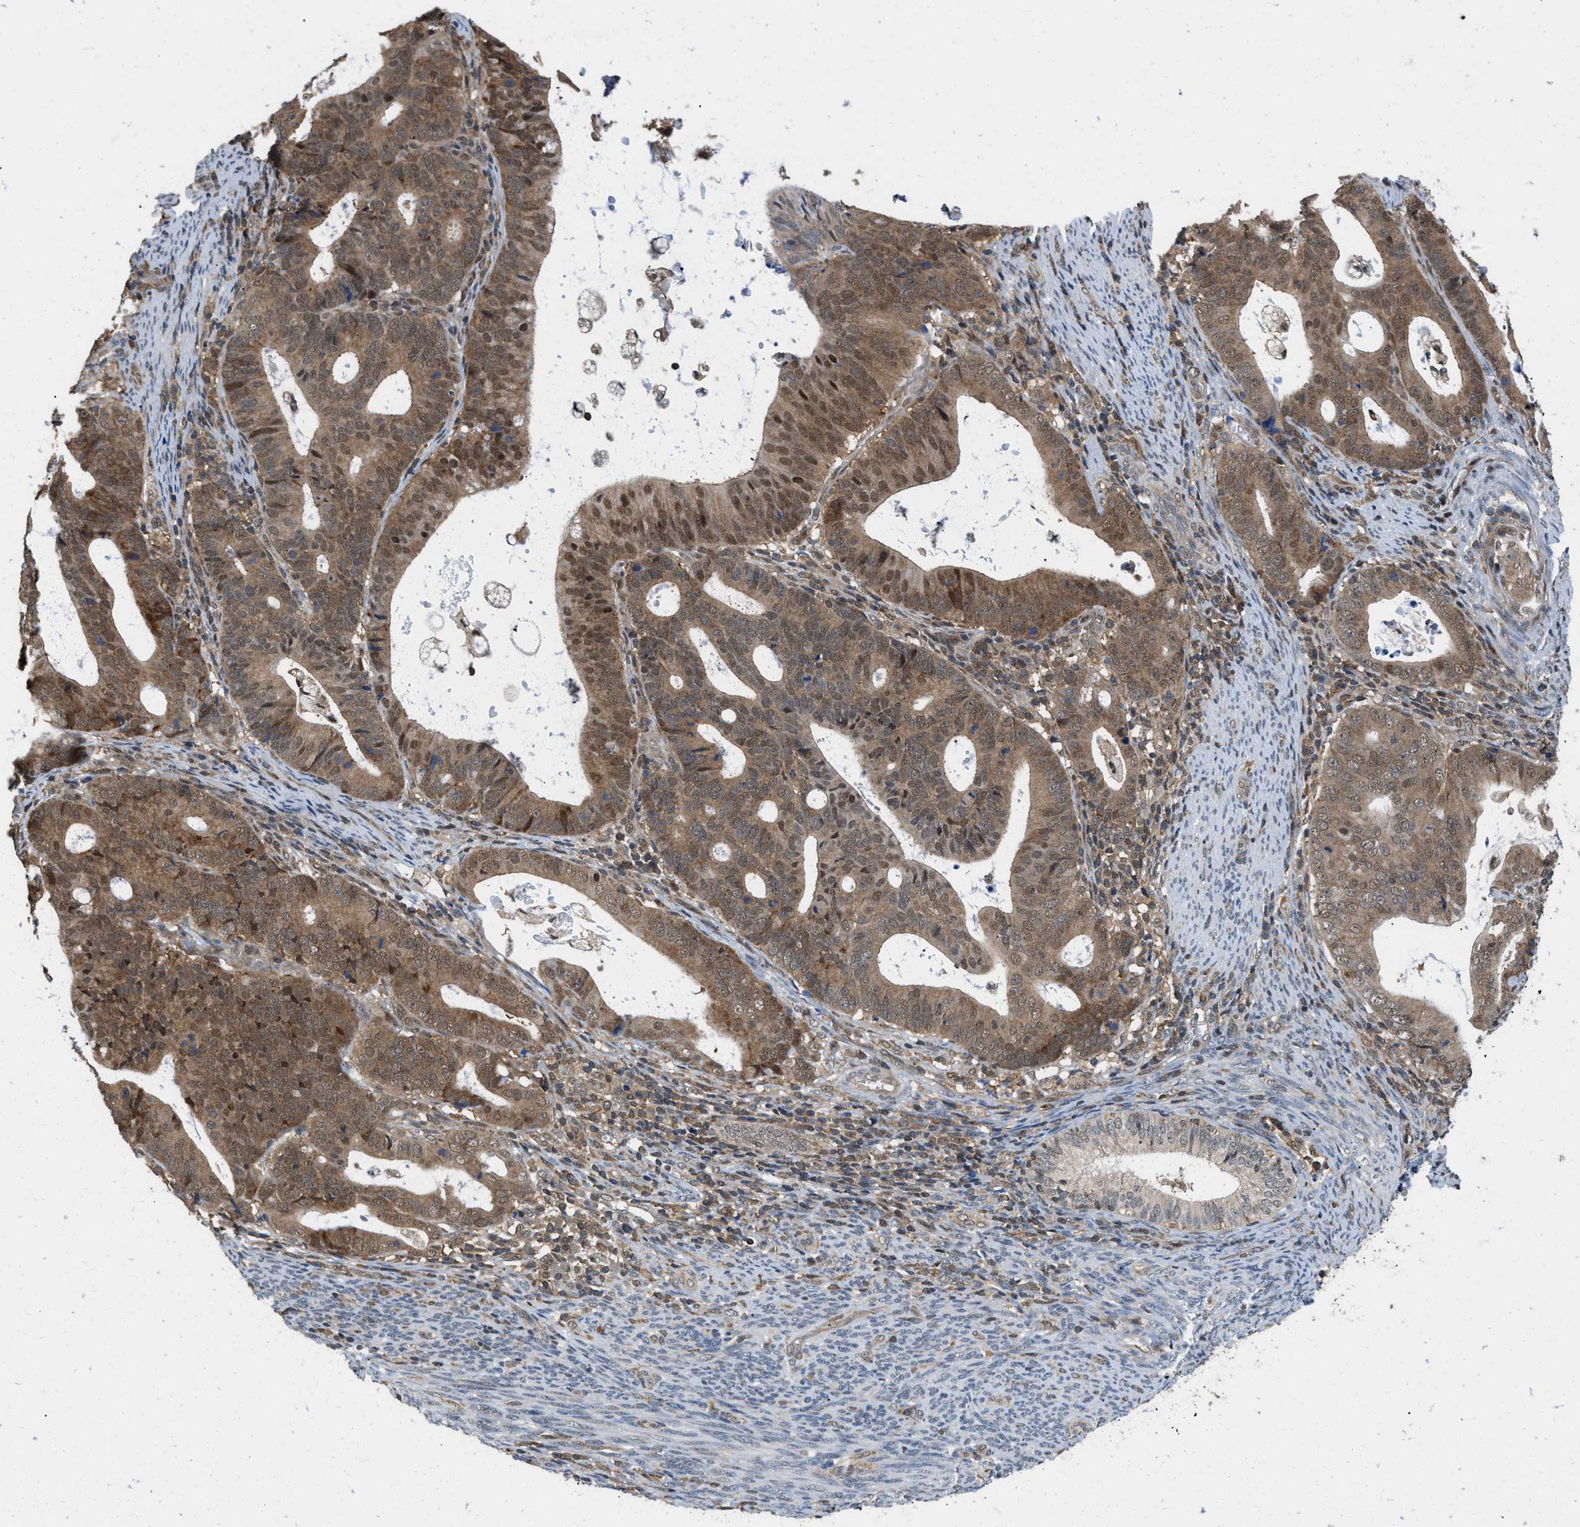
{"staining": {"intensity": "moderate", "quantity": ">75%", "location": "cytoplasmic/membranous,nuclear"}, "tissue": "endometrial cancer", "cell_type": "Tumor cells", "image_type": "cancer", "snomed": [{"axis": "morphology", "description": "Adenocarcinoma, NOS"}, {"axis": "topography", "description": "Uterus"}], "caption": "Brown immunohistochemical staining in adenocarcinoma (endometrial) displays moderate cytoplasmic/membranous and nuclear positivity in approximately >75% of tumor cells.", "gene": "ATF7IP", "patient": {"sex": "female", "age": 83}}